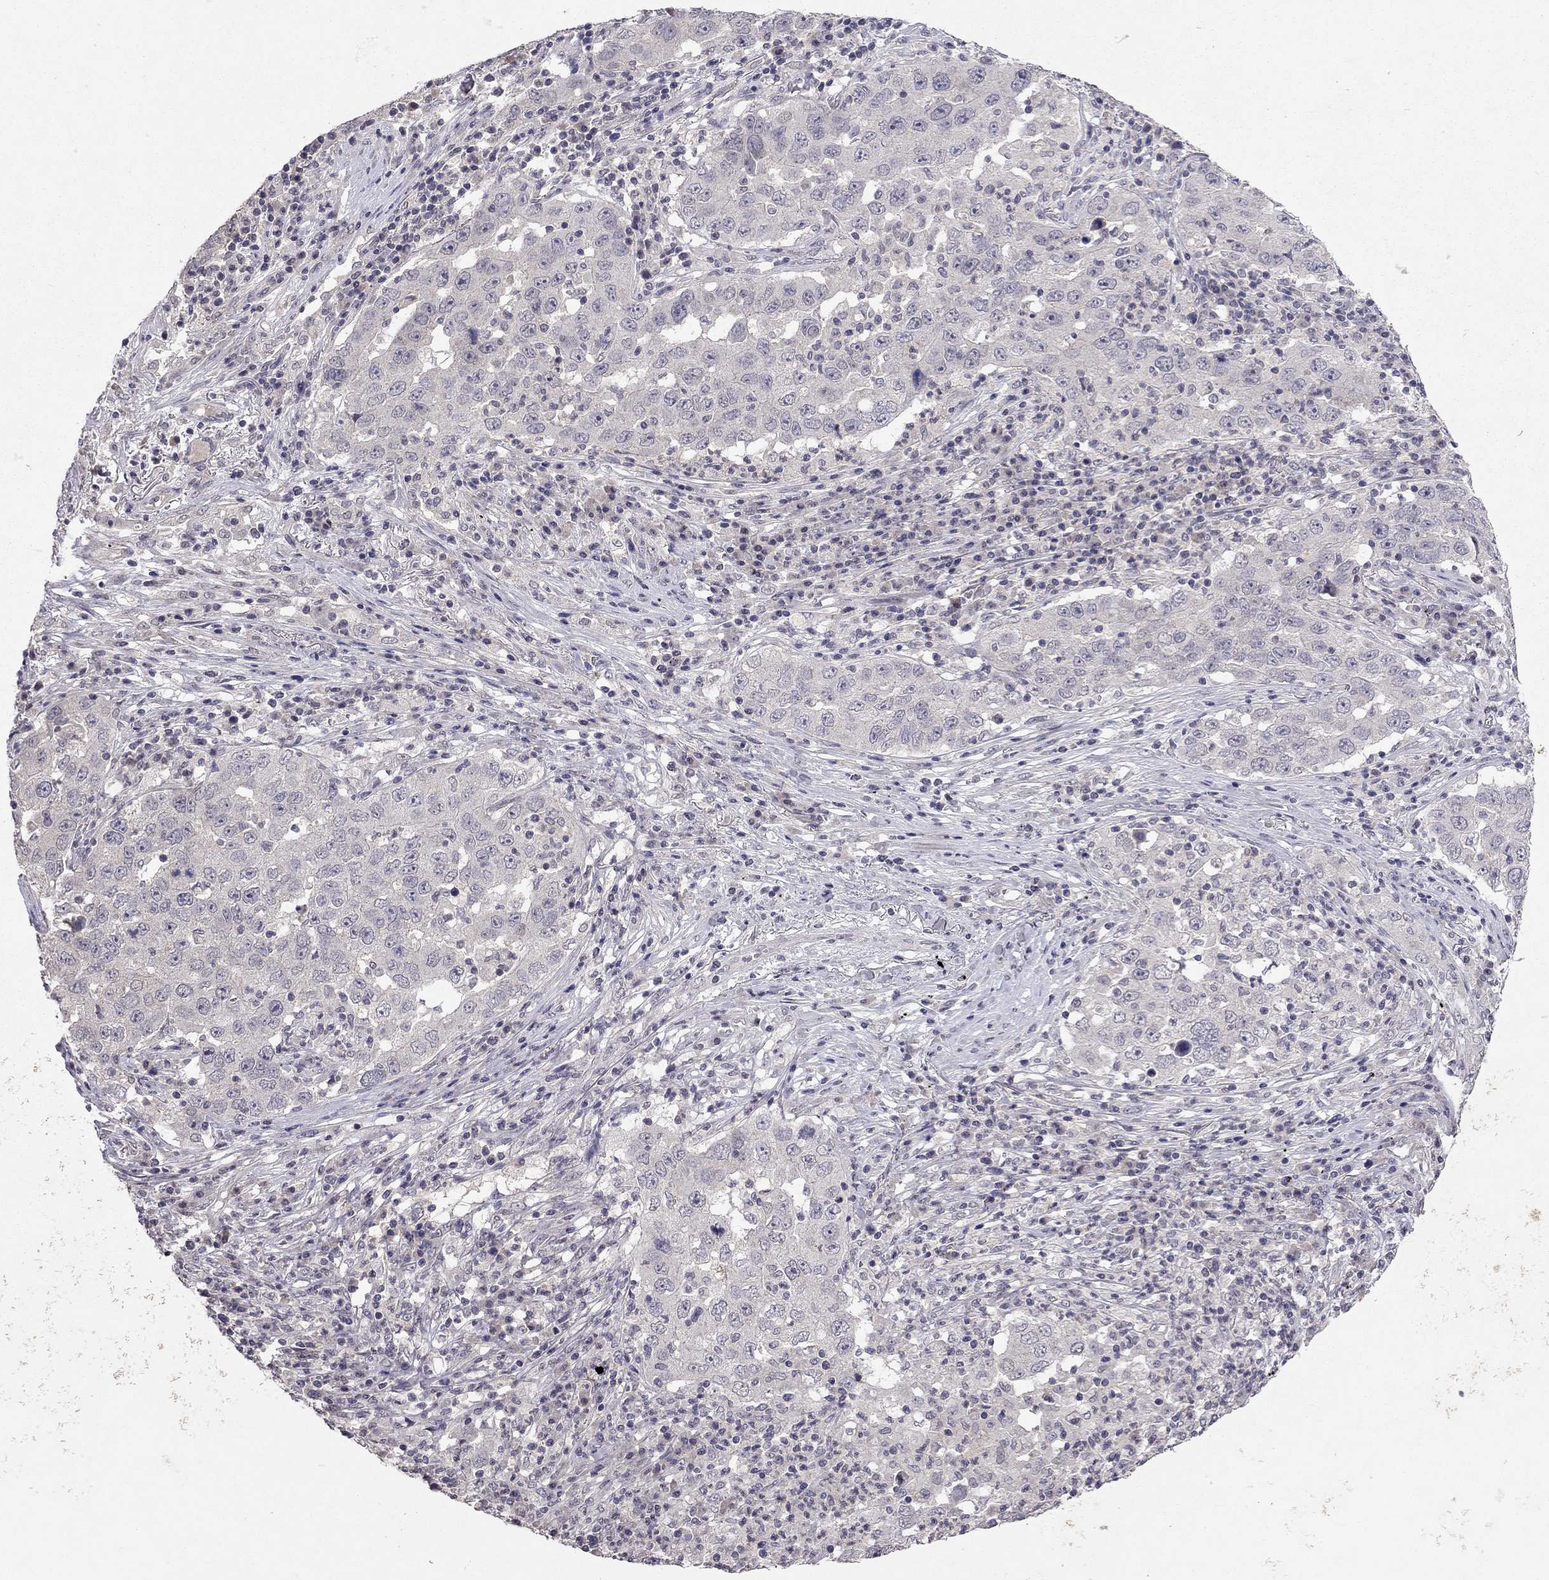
{"staining": {"intensity": "negative", "quantity": "none", "location": "none"}, "tissue": "lung cancer", "cell_type": "Tumor cells", "image_type": "cancer", "snomed": [{"axis": "morphology", "description": "Adenocarcinoma, NOS"}, {"axis": "topography", "description": "Lung"}], "caption": "This histopathology image is of lung cancer (adenocarcinoma) stained with immunohistochemistry (IHC) to label a protein in brown with the nuclei are counter-stained blue. There is no expression in tumor cells.", "gene": "ESR2", "patient": {"sex": "male", "age": 73}}